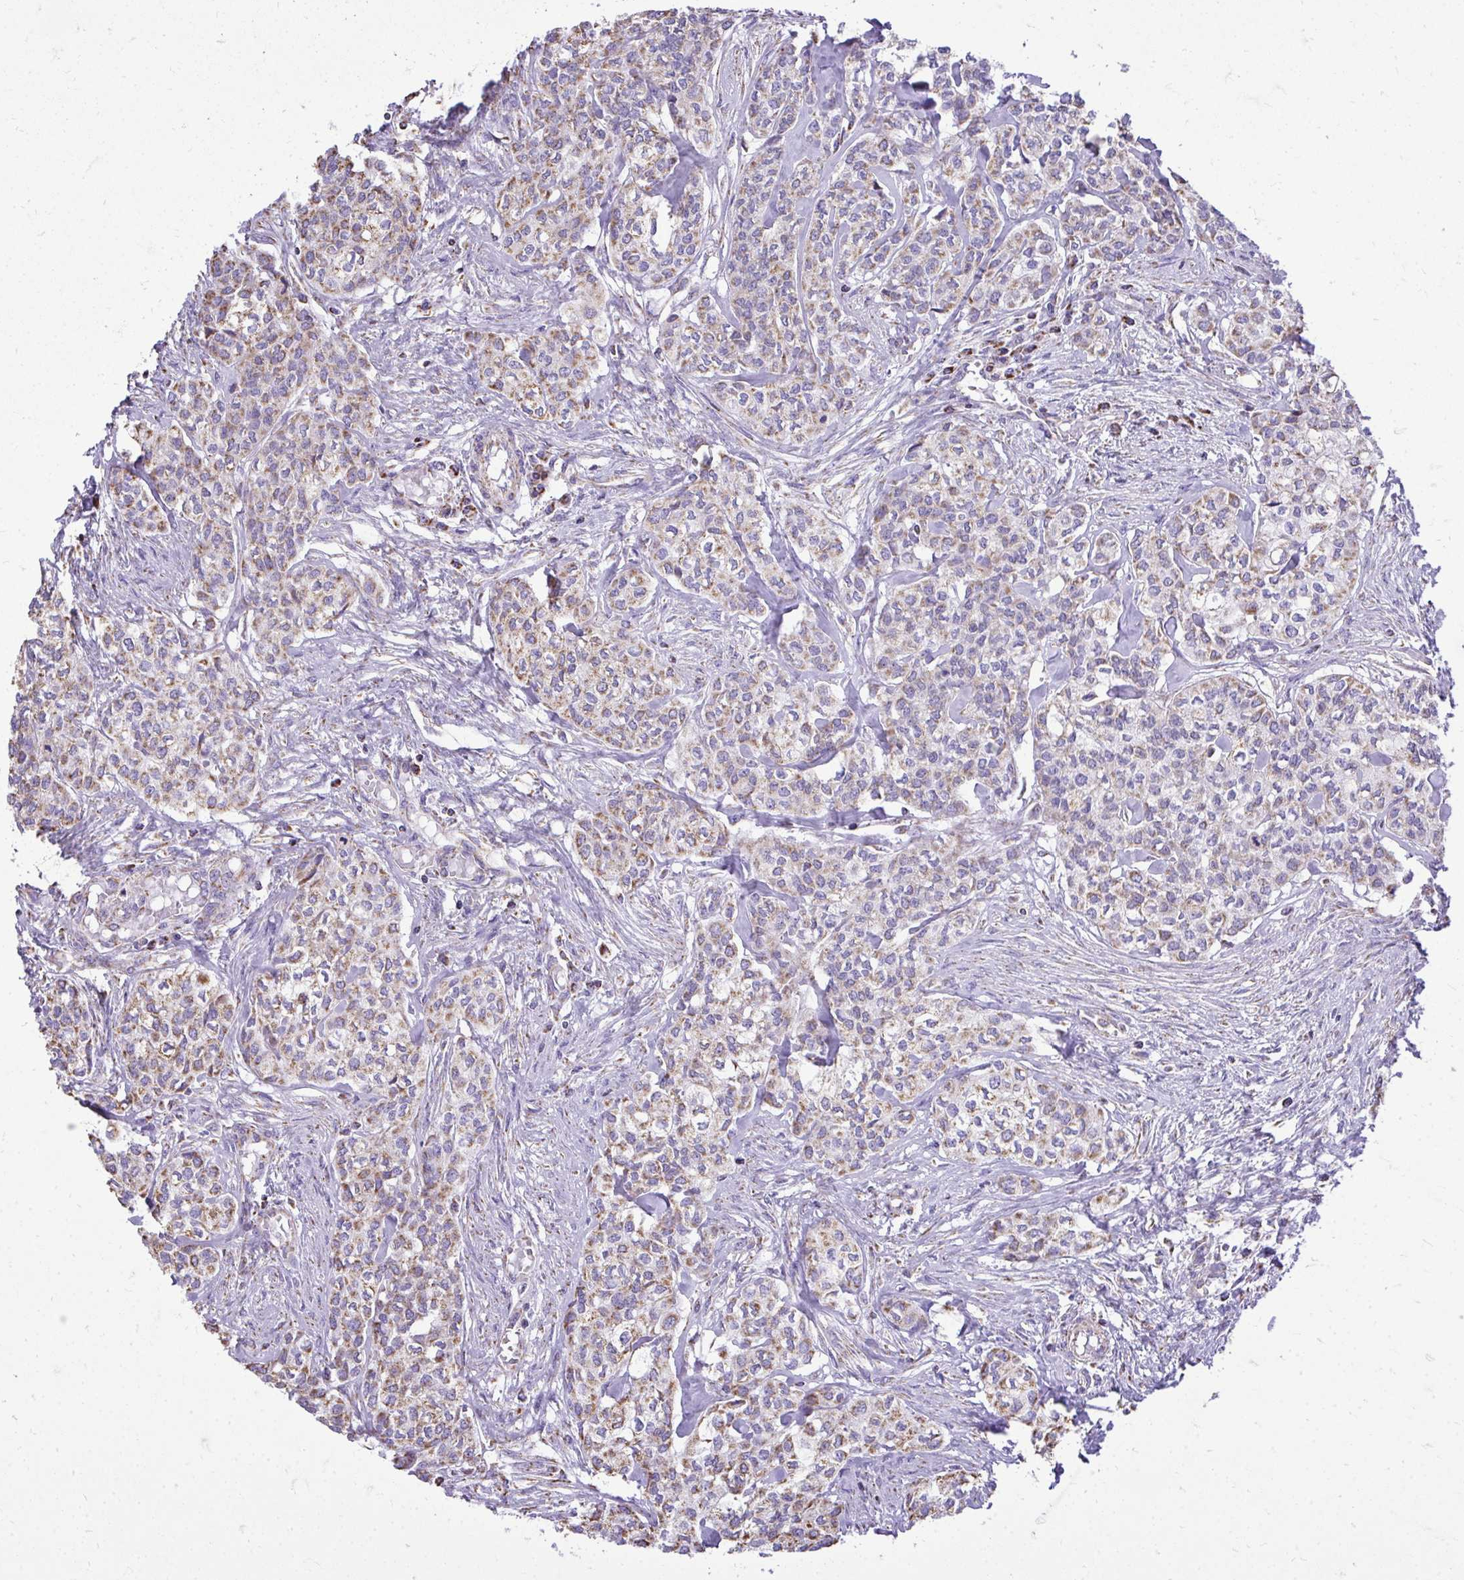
{"staining": {"intensity": "weak", "quantity": ">75%", "location": "cytoplasmic/membranous"}, "tissue": "head and neck cancer", "cell_type": "Tumor cells", "image_type": "cancer", "snomed": [{"axis": "morphology", "description": "Adenocarcinoma, NOS"}, {"axis": "topography", "description": "Head-Neck"}], "caption": "Weak cytoplasmic/membranous positivity for a protein is identified in about >75% of tumor cells of head and neck cancer (adenocarcinoma) using IHC.", "gene": "MPZL2", "patient": {"sex": "male", "age": 81}}